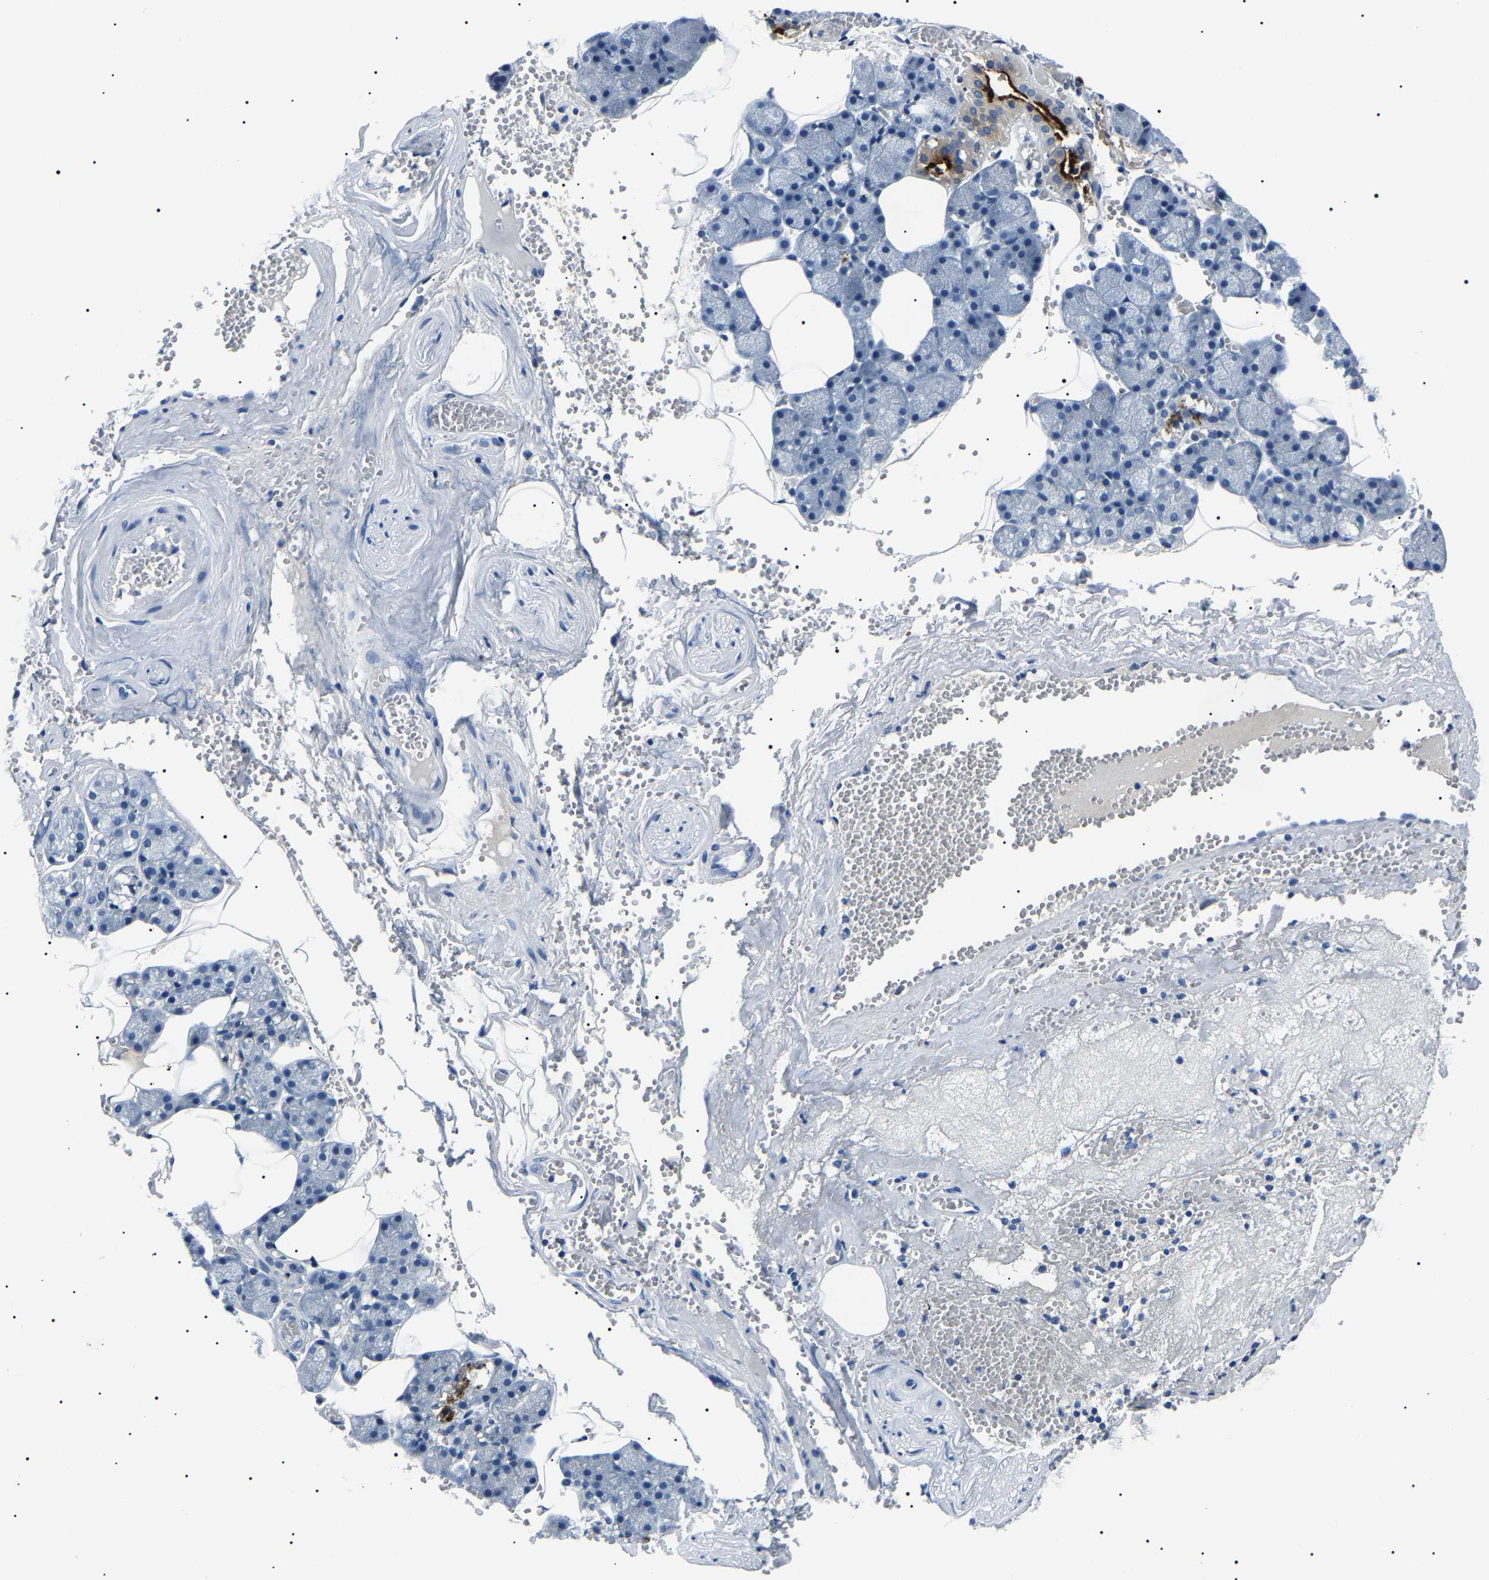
{"staining": {"intensity": "strong", "quantity": "<25%", "location": "cytoplasmic/membranous"}, "tissue": "salivary gland", "cell_type": "Glandular cells", "image_type": "normal", "snomed": [{"axis": "morphology", "description": "Normal tissue, NOS"}, {"axis": "topography", "description": "Salivary gland"}], "caption": "Immunohistochemistry photomicrograph of normal salivary gland: salivary gland stained using immunohistochemistry shows medium levels of strong protein expression localized specifically in the cytoplasmic/membranous of glandular cells, appearing as a cytoplasmic/membranous brown color.", "gene": "KLK15", "patient": {"sex": "male", "age": 62}}